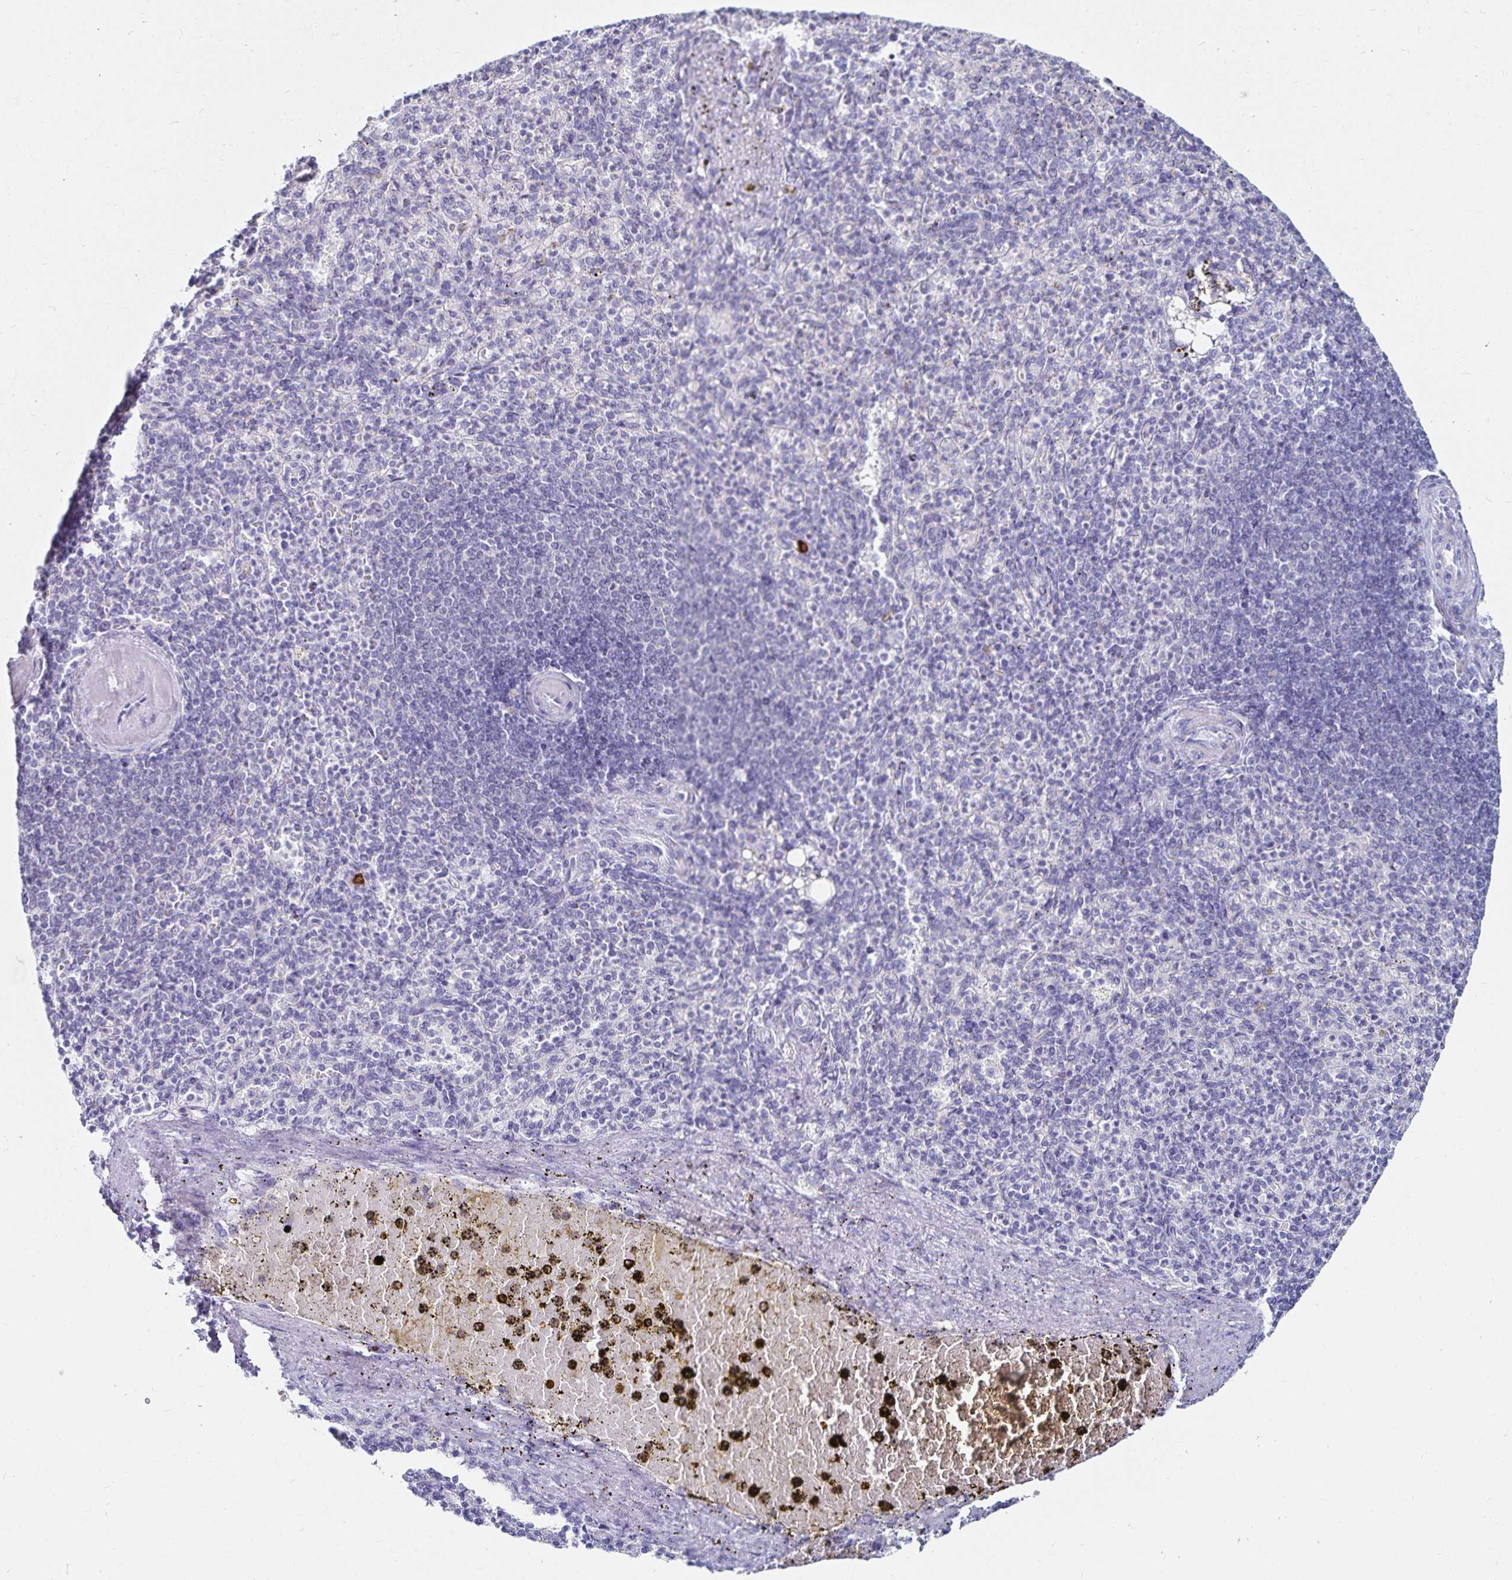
{"staining": {"intensity": "strong", "quantity": "<25%", "location": "cytoplasmic/membranous"}, "tissue": "spleen", "cell_type": "Cells in red pulp", "image_type": "normal", "snomed": [{"axis": "morphology", "description": "Normal tissue, NOS"}, {"axis": "topography", "description": "Spleen"}], "caption": "Strong cytoplasmic/membranous expression is seen in approximately <25% of cells in red pulp in normal spleen.", "gene": "TNIP1", "patient": {"sex": "female", "age": 74}}